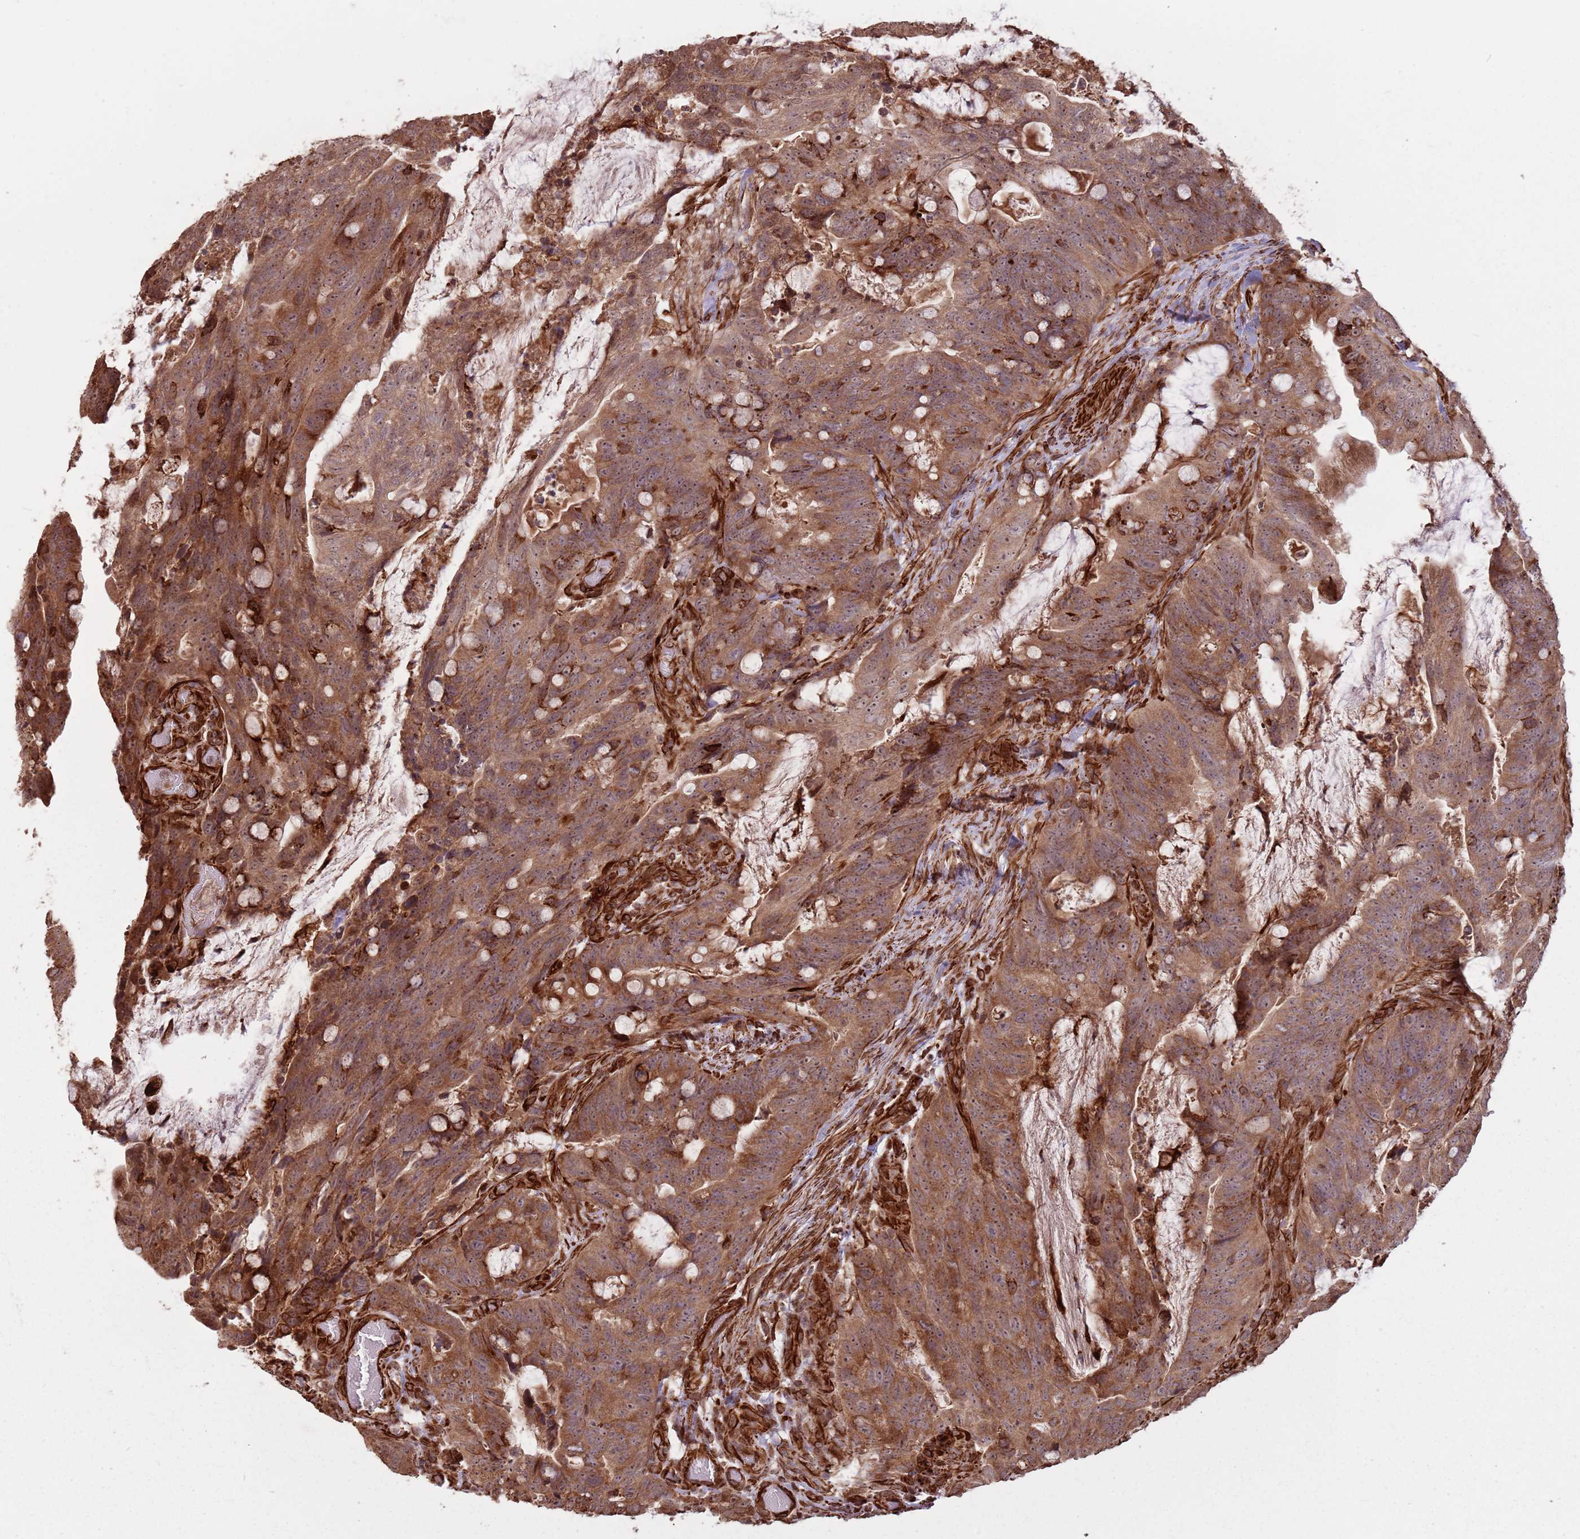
{"staining": {"intensity": "moderate", "quantity": ">75%", "location": "cytoplasmic/membranous,nuclear"}, "tissue": "colorectal cancer", "cell_type": "Tumor cells", "image_type": "cancer", "snomed": [{"axis": "morphology", "description": "Adenocarcinoma, NOS"}, {"axis": "topography", "description": "Colon"}], "caption": "Moderate cytoplasmic/membranous and nuclear expression for a protein is identified in approximately >75% of tumor cells of colorectal cancer using immunohistochemistry.", "gene": "ADAMTS3", "patient": {"sex": "female", "age": 82}}